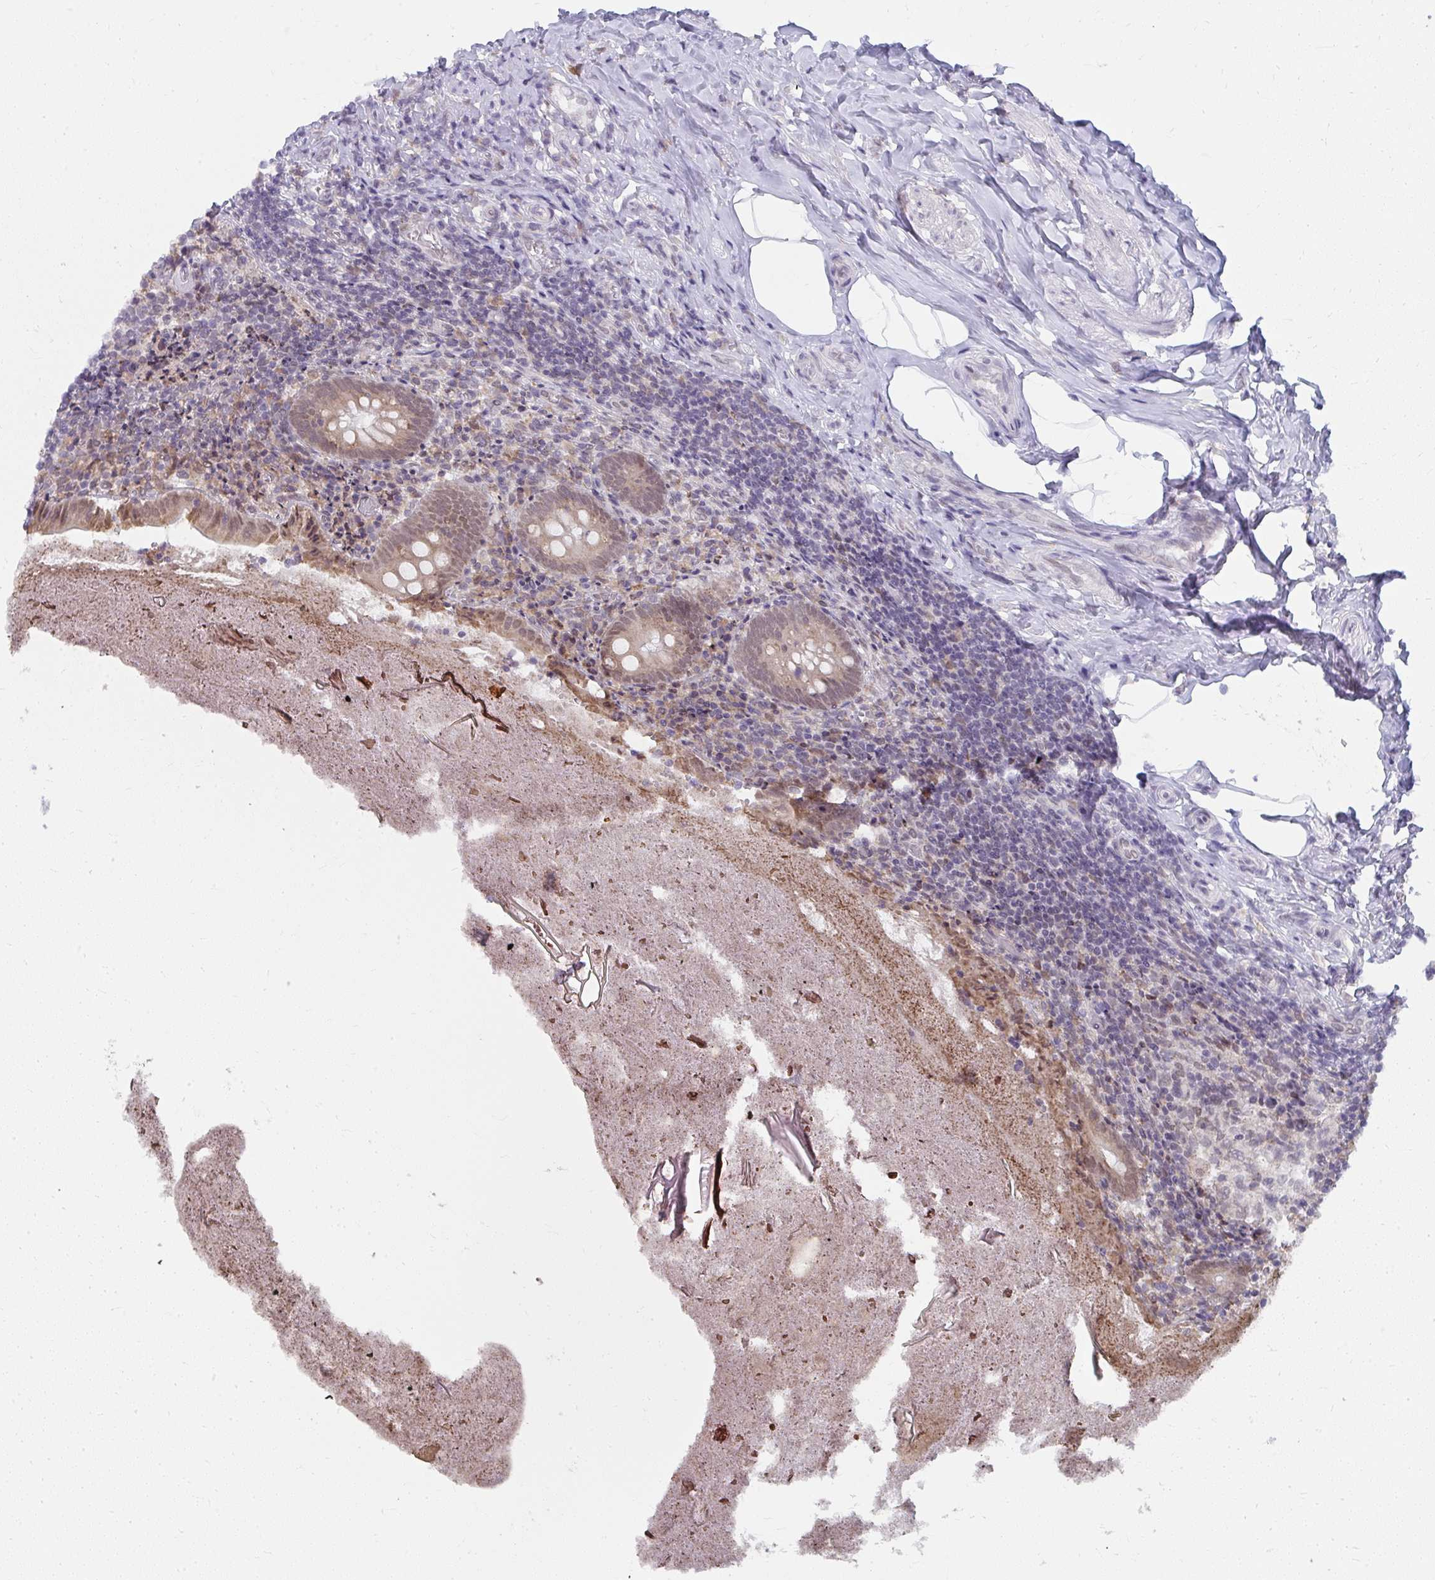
{"staining": {"intensity": "weak", "quantity": ">75%", "location": "cytoplasmic/membranous,nuclear"}, "tissue": "appendix", "cell_type": "Glandular cells", "image_type": "normal", "snomed": [{"axis": "morphology", "description": "Normal tissue, NOS"}, {"axis": "topography", "description": "Appendix"}], "caption": "Immunohistochemistry staining of benign appendix, which reveals low levels of weak cytoplasmic/membranous,nuclear staining in about >75% of glandular cells indicating weak cytoplasmic/membranous,nuclear protein staining. The staining was performed using DAB (brown) for protein detection and nuclei were counterstained in hematoxylin (blue).", "gene": "NMNAT1", "patient": {"sex": "female", "age": 17}}